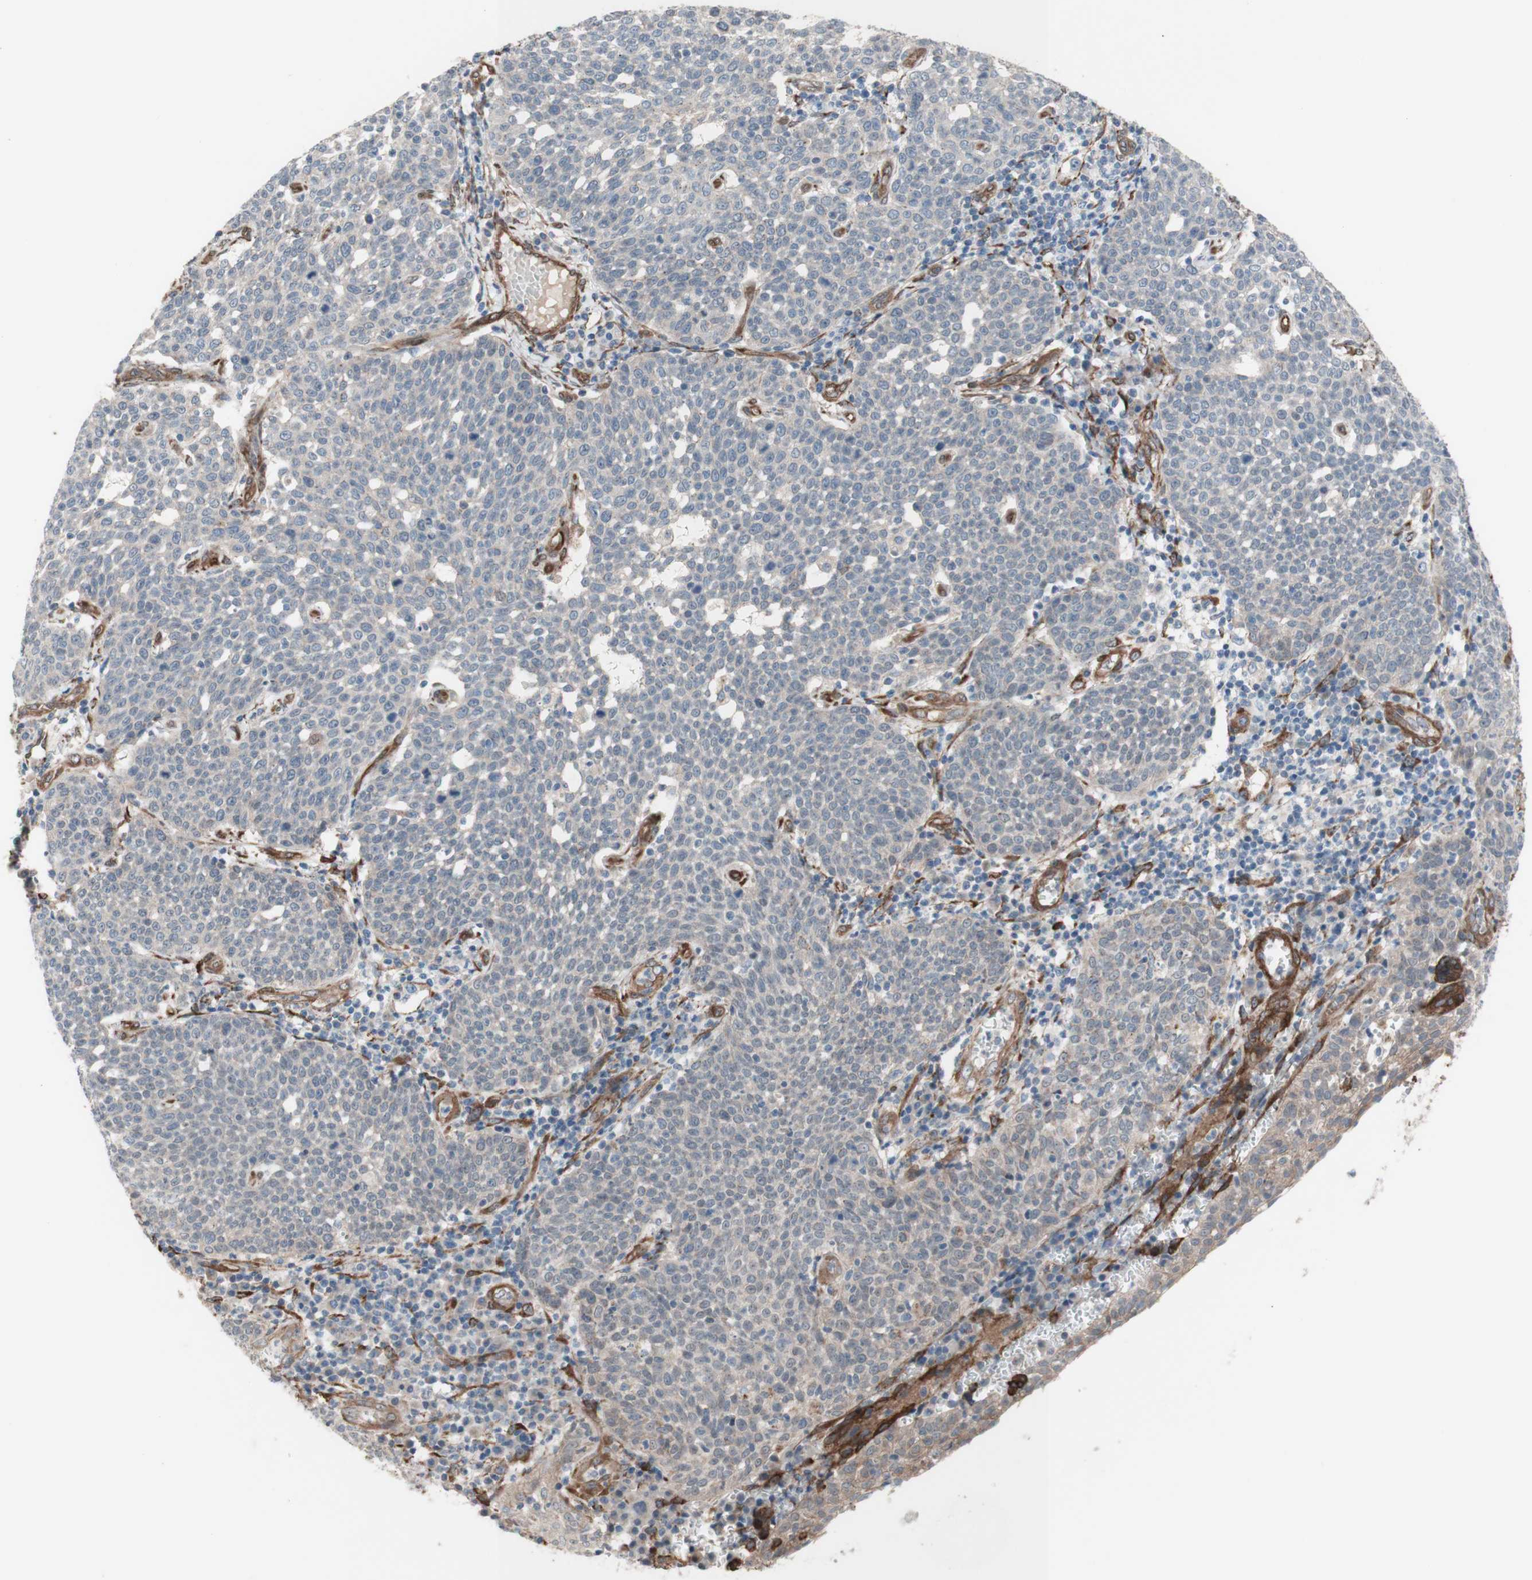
{"staining": {"intensity": "weak", "quantity": ">75%", "location": "cytoplasmic/membranous"}, "tissue": "cervical cancer", "cell_type": "Tumor cells", "image_type": "cancer", "snomed": [{"axis": "morphology", "description": "Squamous cell carcinoma, NOS"}, {"axis": "topography", "description": "Cervix"}], "caption": "Protein analysis of cervical cancer tissue shows weak cytoplasmic/membranous positivity in approximately >75% of tumor cells. Nuclei are stained in blue.", "gene": "CNN3", "patient": {"sex": "female", "age": 34}}